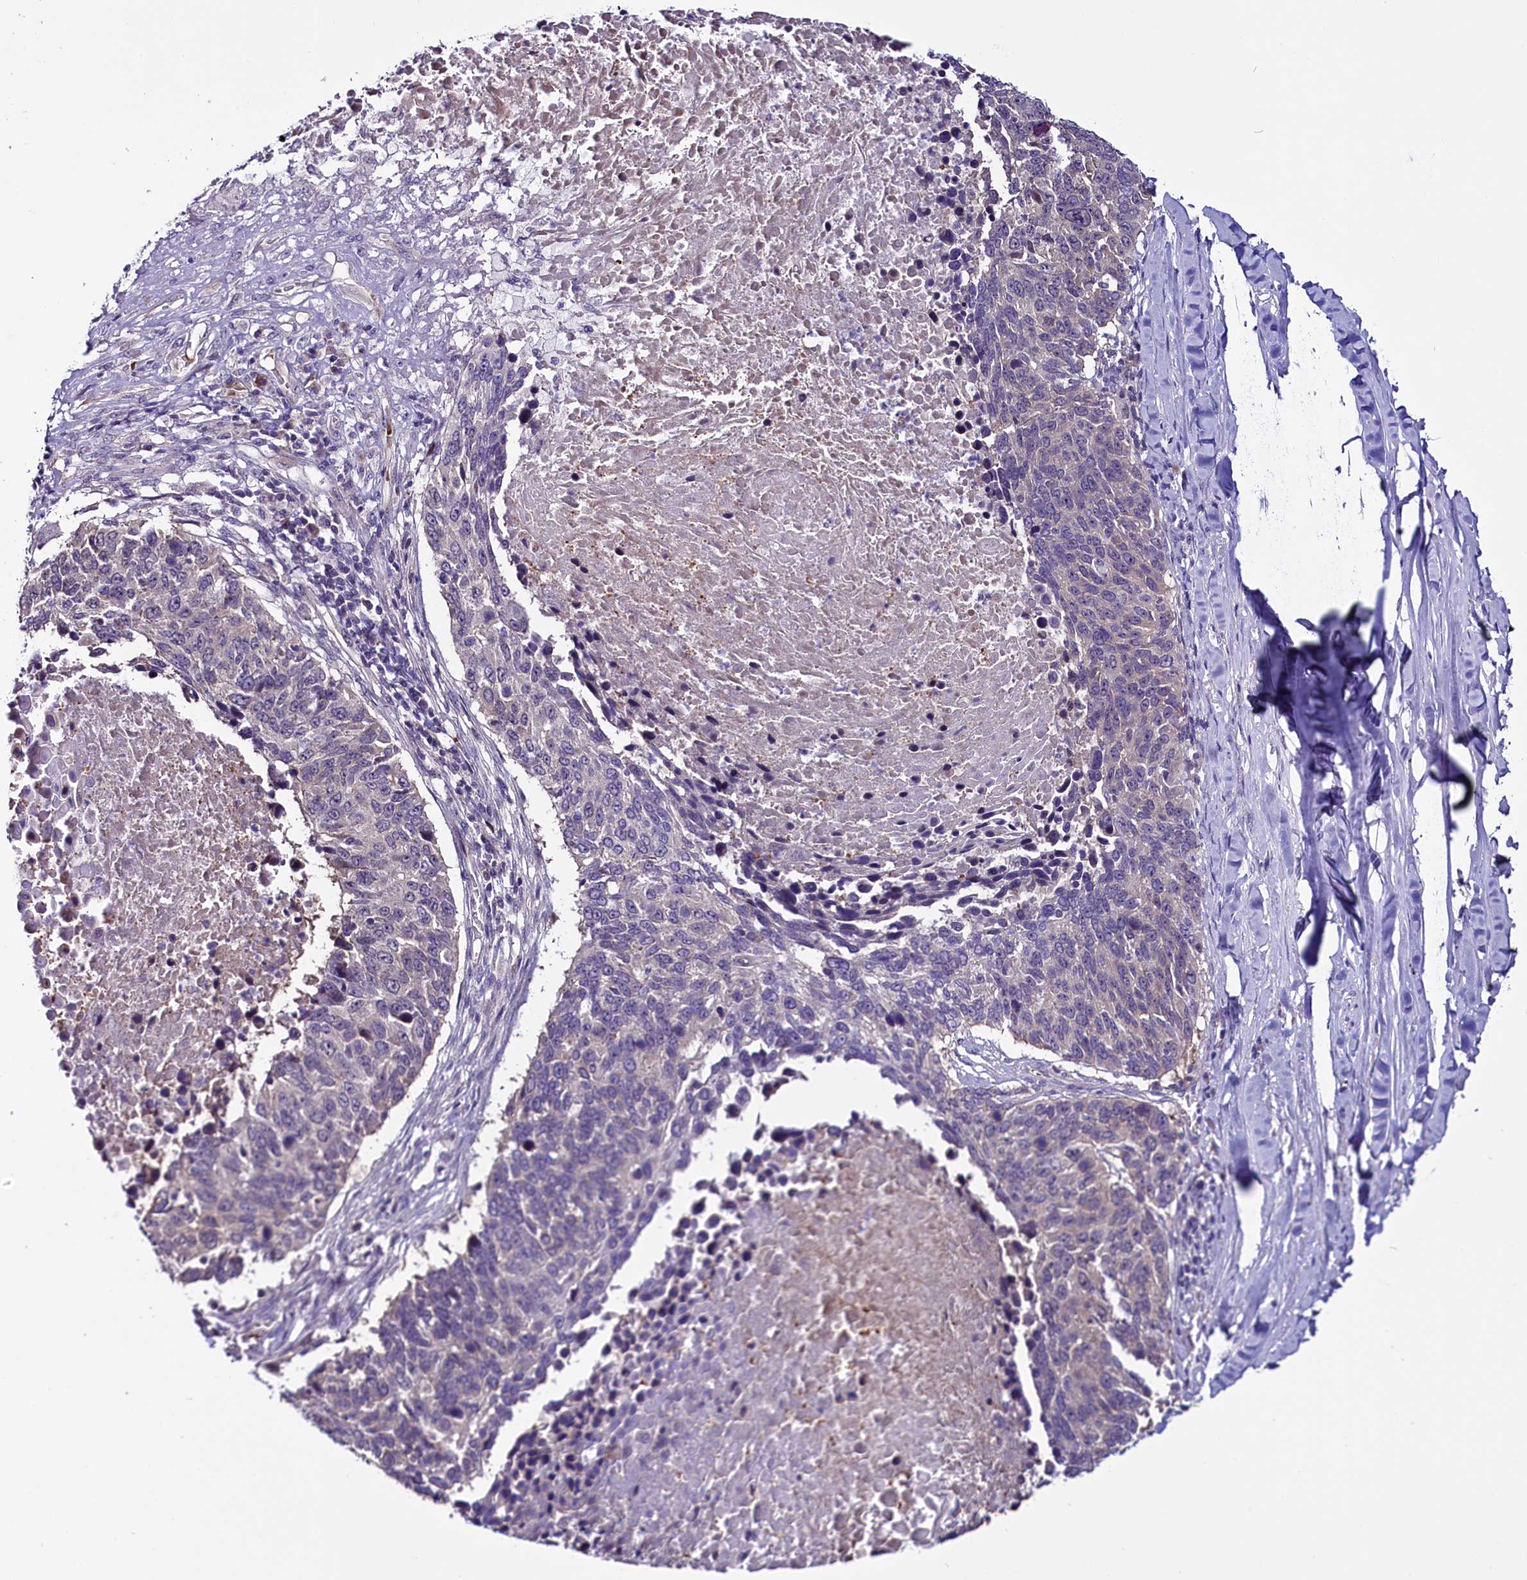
{"staining": {"intensity": "negative", "quantity": "none", "location": "none"}, "tissue": "lung cancer", "cell_type": "Tumor cells", "image_type": "cancer", "snomed": [{"axis": "morphology", "description": "Normal tissue, NOS"}, {"axis": "morphology", "description": "Squamous cell carcinoma, NOS"}, {"axis": "topography", "description": "Lymph node"}, {"axis": "topography", "description": "Lung"}], "caption": "Squamous cell carcinoma (lung) was stained to show a protein in brown. There is no significant expression in tumor cells. Brightfield microscopy of IHC stained with DAB (3,3'-diaminobenzidine) (brown) and hematoxylin (blue), captured at high magnification.", "gene": "C9orf40", "patient": {"sex": "male", "age": 66}}